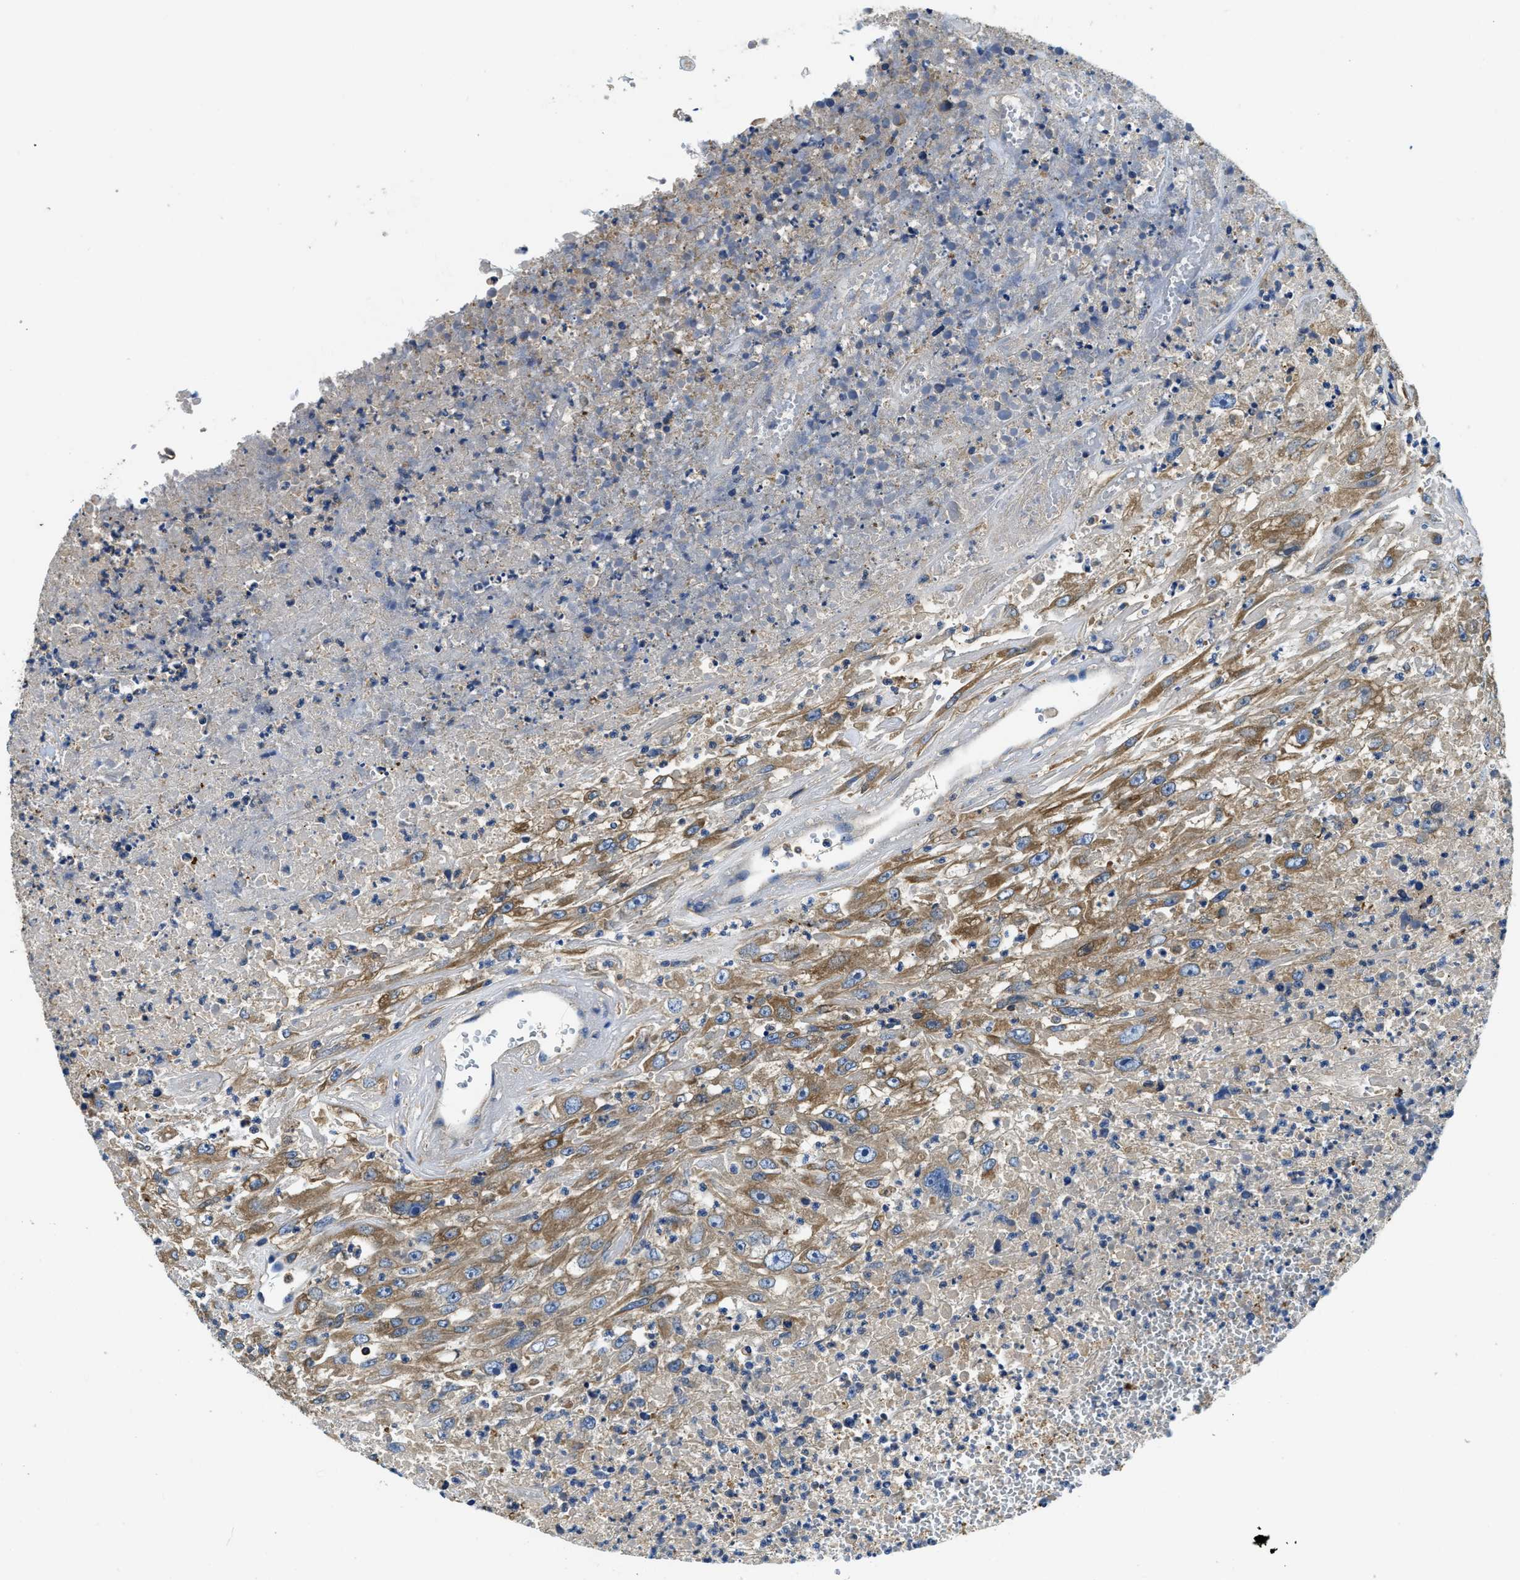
{"staining": {"intensity": "moderate", "quantity": ">75%", "location": "cytoplasmic/membranous"}, "tissue": "urothelial cancer", "cell_type": "Tumor cells", "image_type": "cancer", "snomed": [{"axis": "morphology", "description": "Urothelial carcinoma, High grade"}, {"axis": "topography", "description": "Urinary bladder"}], "caption": "Immunohistochemical staining of human urothelial carcinoma (high-grade) exhibits medium levels of moderate cytoplasmic/membranous protein positivity in about >75% of tumor cells.", "gene": "STAT2", "patient": {"sex": "male", "age": 46}}